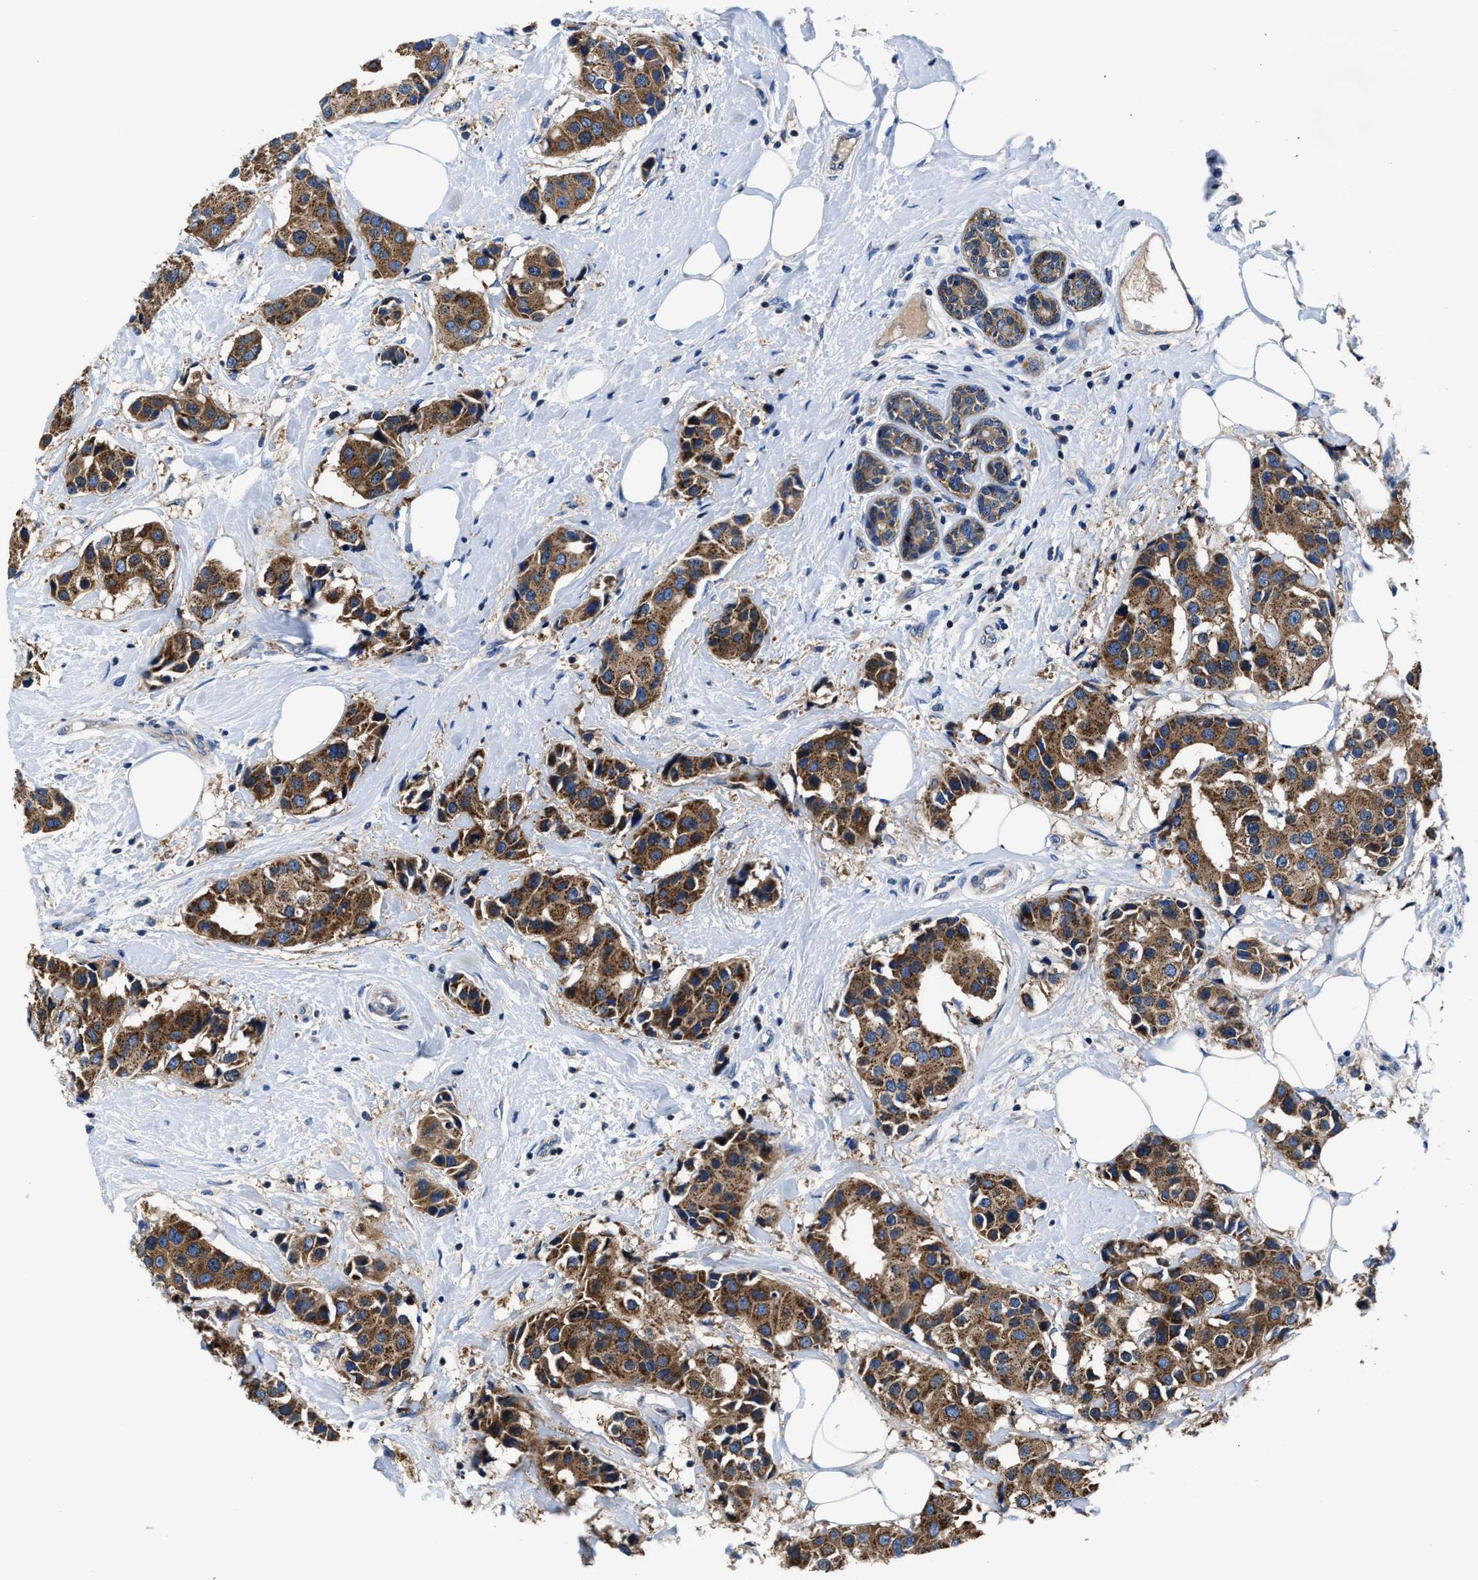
{"staining": {"intensity": "strong", "quantity": ">75%", "location": "cytoplasmic/membranous"}, "tissue": "breast cancer", "cell_type": "Tumor cells", "image_type": "cancer", "snomed": [{"axis": "morphology", "description": "Normal tissue, NOS"}, {"axis": "morphology", "description": "Duct carcinoma"}, {"axis": "topography", "description": "Breast"}], "caption": "Protein staining of breast intraductal carcinoma tissue shows strong cytoplasmic/membranous positivity in about >75% of tumor cells.", "gene": "PHLPP1", "patient": {"sex": "female", "age": 39}}